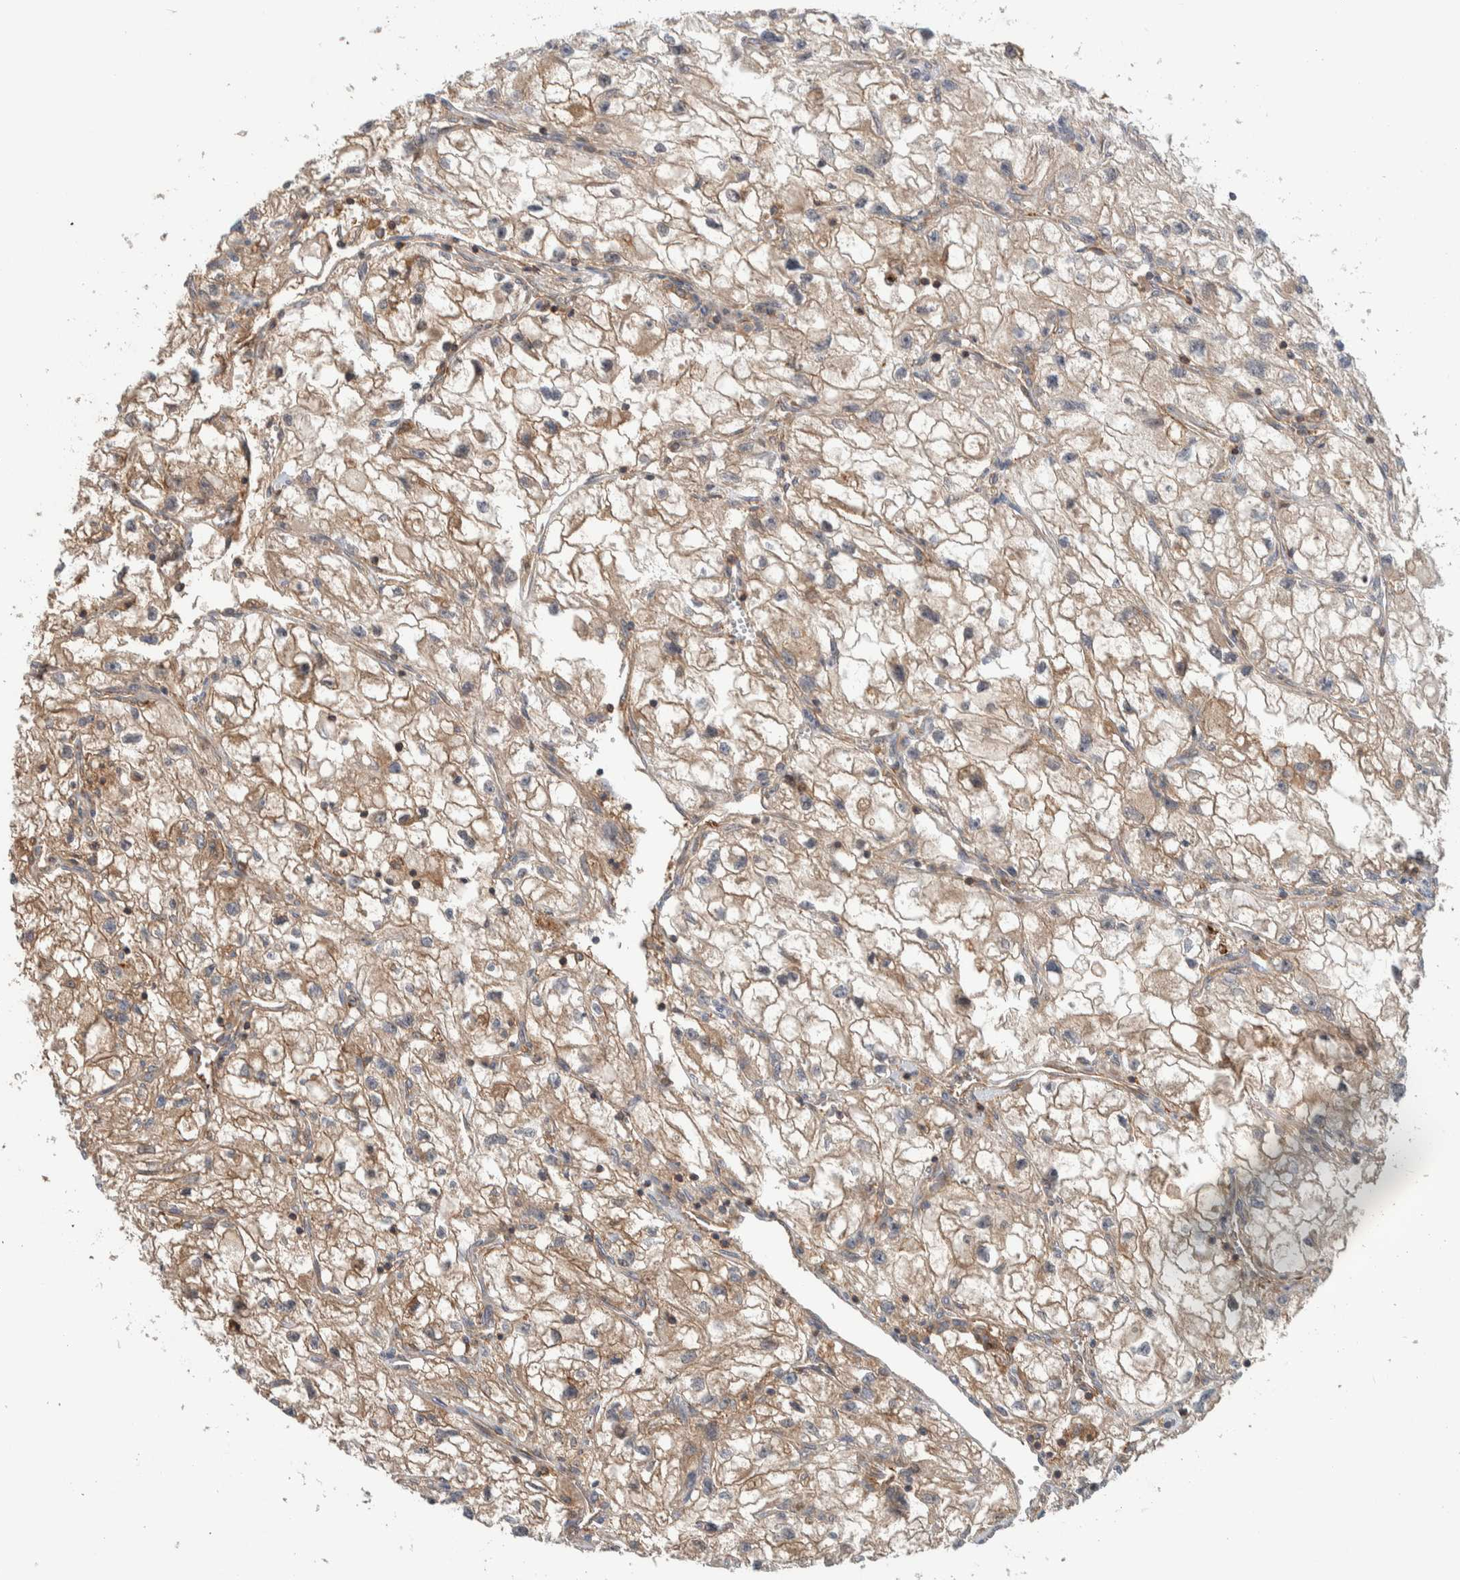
{"staining": {"intensity": "moderate", "quantity": ">75%", "location": "cytoplasmic/membranous"}, "tissue": "renal cancer", "cell_type": "Tumor cells", "image_type": "cancer", "snomed": [{"axis": "morphology", "description": "Adenocarcinoma, NOS"}, {"axis": "topography", "description": "Kidney"}], "caption": "Immunohistochemistry (DAB) staining of renal cancer (adenocarcinoma) reveals moderate cytoplasmic/membranous protein positivity in about >75% of tumor cells.", "gene": "MPRIP", "patient": {"sex": "female", "age": 70}}